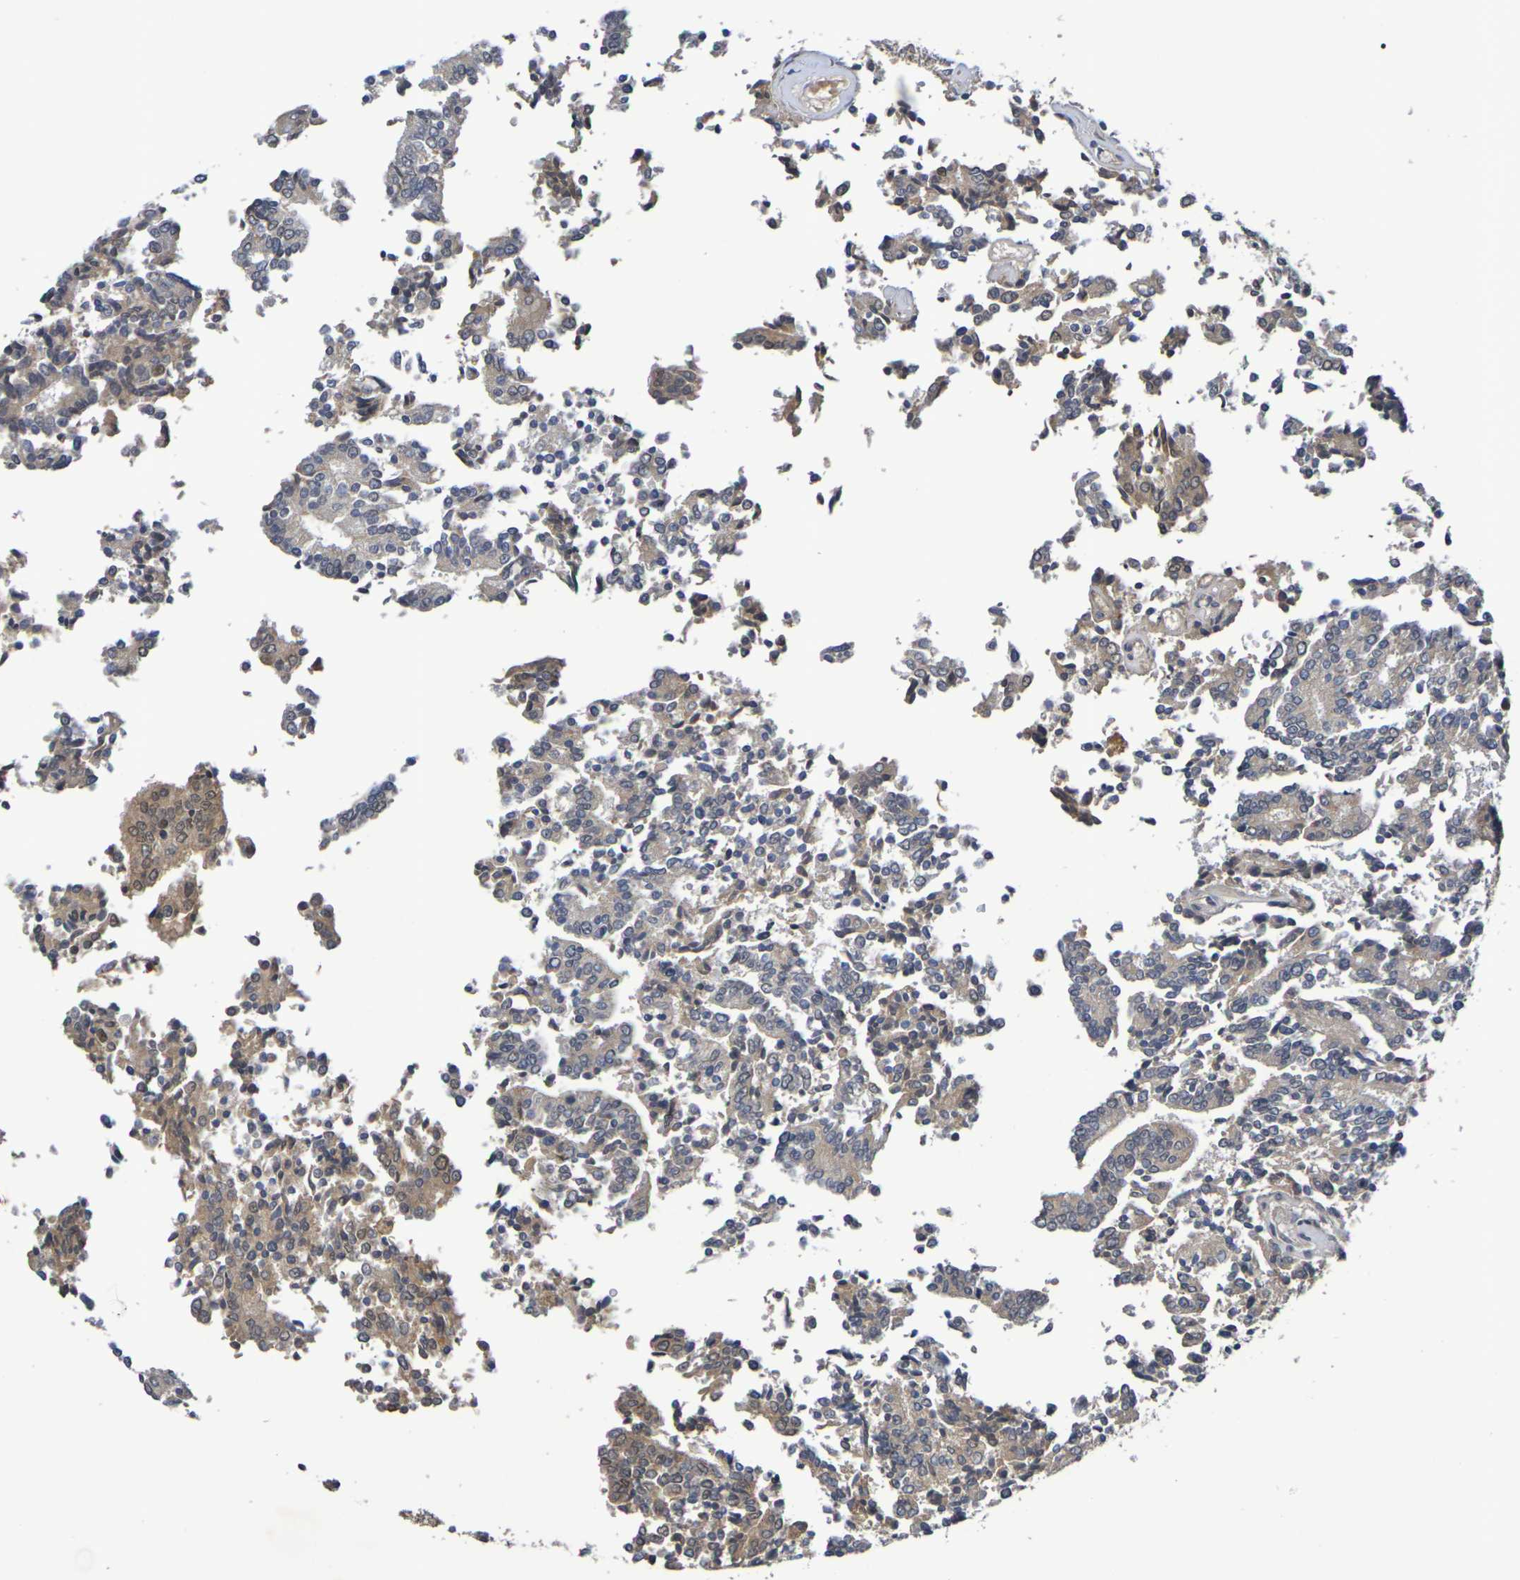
{"staining": {"intensity": "weak", "quantity": "25%-75%", "location": "cytoplasmic/membranous"}, "tissue": "prostate cancer", "cell_type": "Tumor cells", "image_type": "cancer", "snomed": [{"axis": "morphology", "description": "Normal tissue, NOS"}, {"axis": "morphology", "description": "Adenocarcinoma, High grade"}, {"axis": "topography", "description": "Prostate"}, {"axis": "topography", "description": "Seminal veicle"}], "caption": "Prostate cancer stained for a protein (brown) exhibits weak cytoplasmic/membranous positive positivity in approximately 25%-75% of tumor cells.", "gene": "TERF2", "patient": {"sex": "male", "age": 55}}